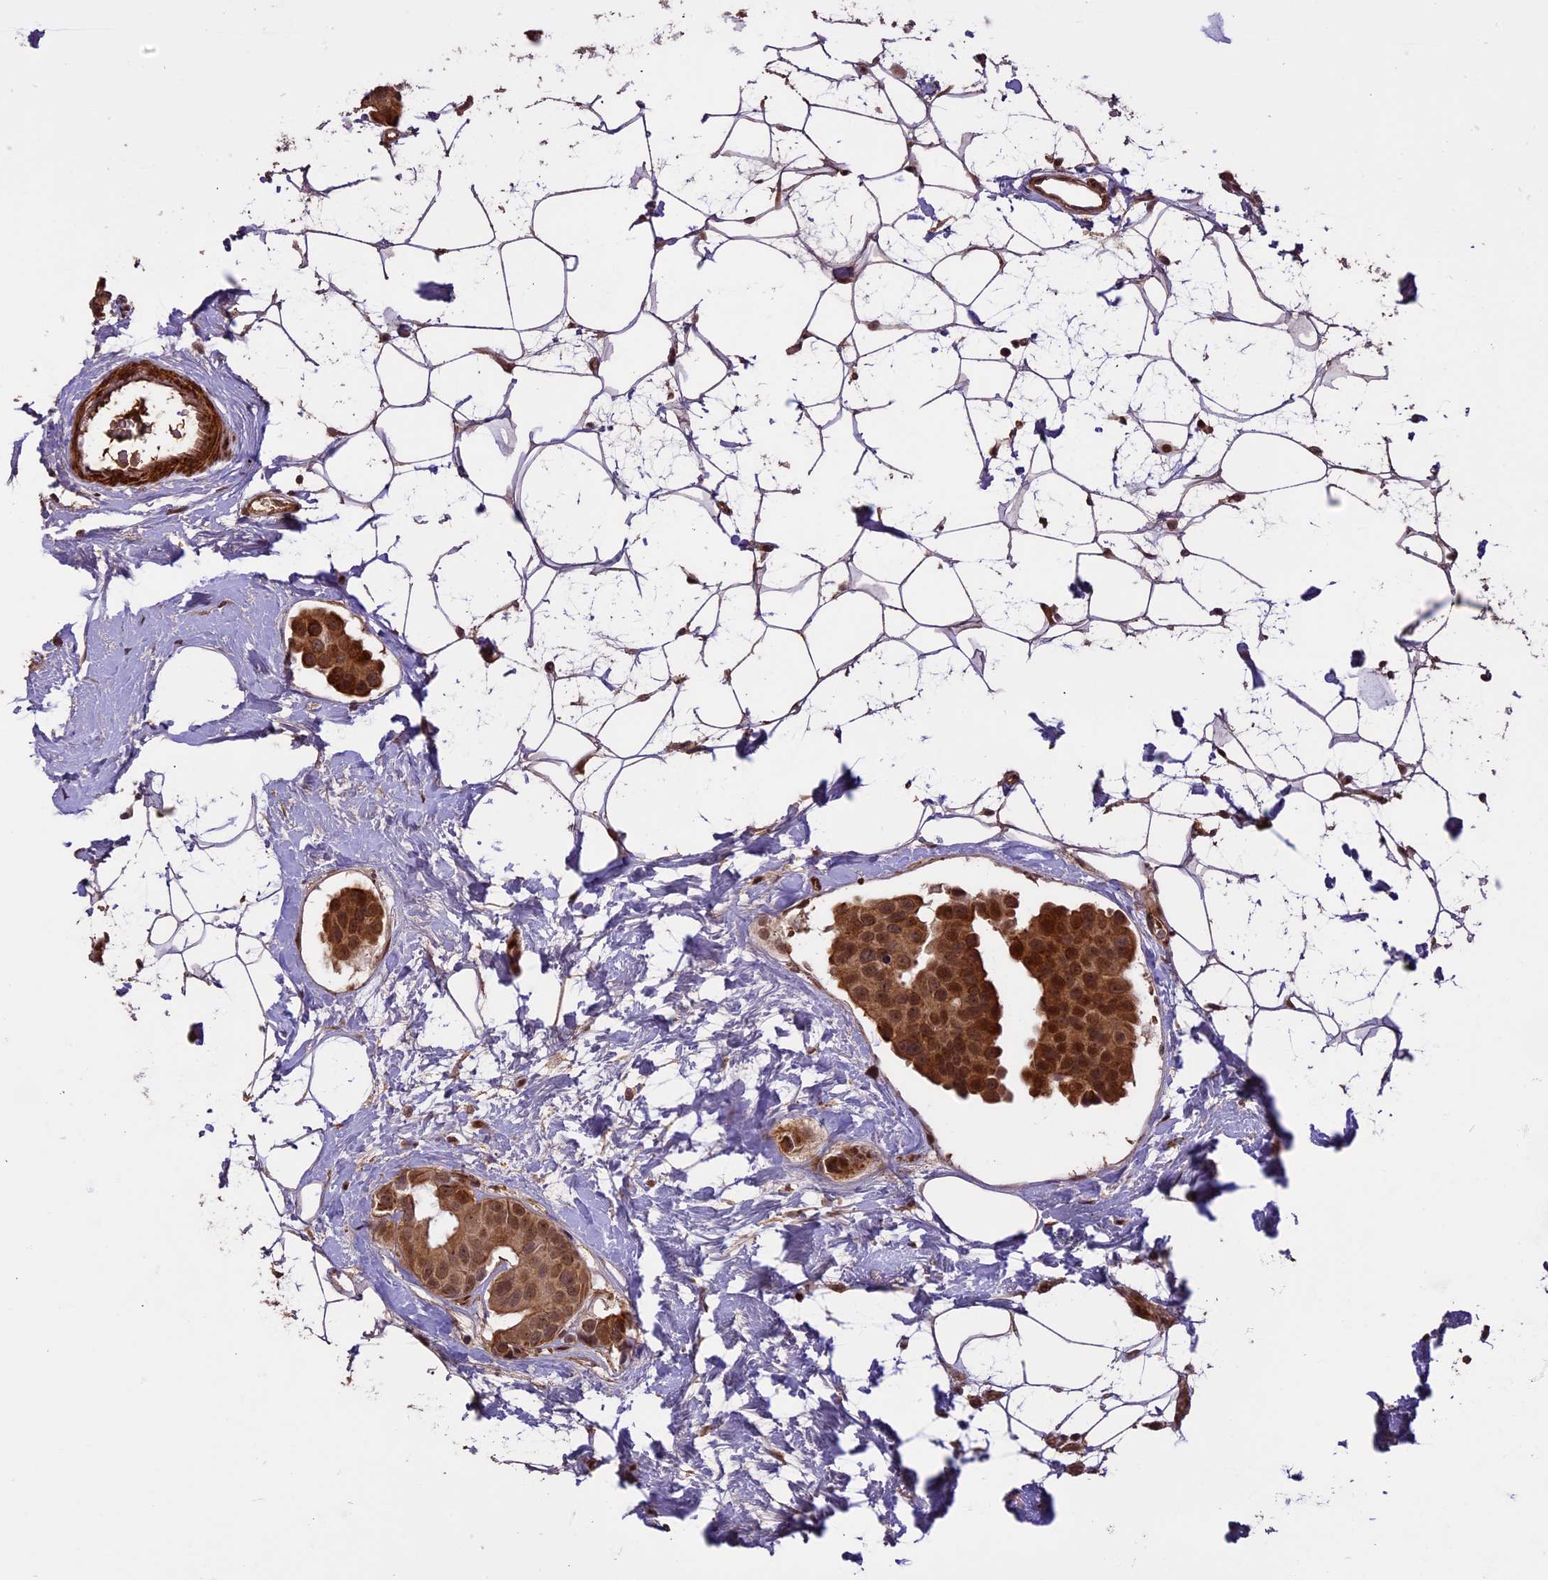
{"staining": {"intensity": "strong", "quantity": ">75%", "location": "cytoplasmic/membranous,nuclear"}, "tissue": "breast cancer", "cell_type": "Tumor cells", "image_type": "cancer", "snomed": [{"axis": "morphology", "description": "Normal tissue, NOS"}, {"axis": "morphology", "description": "Duct carcinoma"}, {"axis": "topography", "description": "Breast"}], "caption": "IHC image of neoplastic tissue: breast intraductal carcinoma stained using immunohistochemistry demonstrates high levels of strong protein expression localized specifically in the cytoplasmic/membranous and nuclear of tumor cells, appearing as a cytoplasmic/membranous and nuclear brown color.", "gene": "ENHO", "patient": {"sex": "female", "age": 39}}